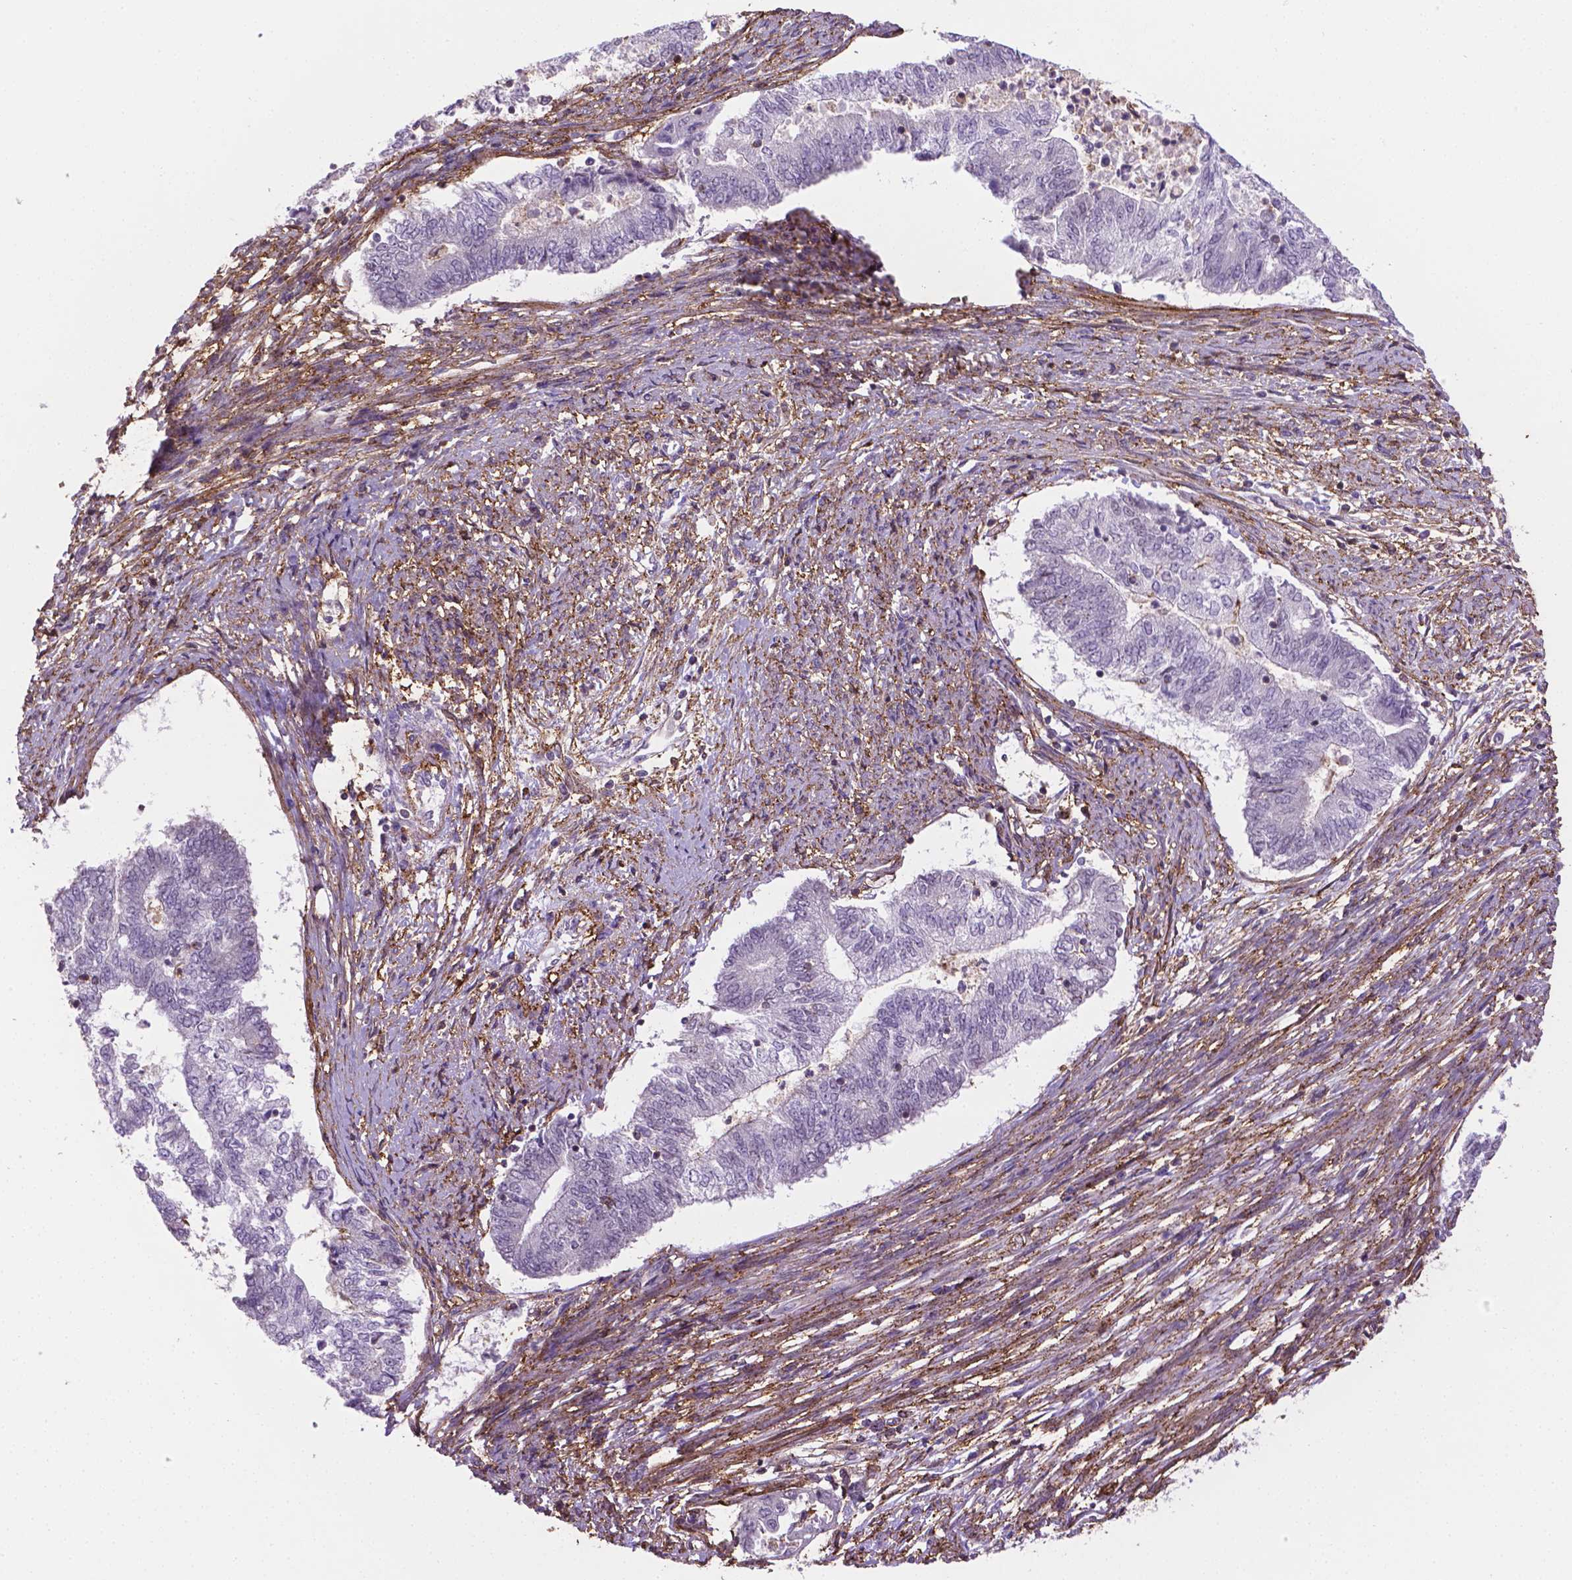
{"staining": {"intensity": "negative", "quantity": "none", "location": "none"}, "tissue": "endometrial cancer", "cell_type": "Tumor cells", "image_type": "cancer", "snomed": [{"axis": "morphology", "description": "Adenocarcinoma, NOS"}, {"axis": "topography", "description": "Endometrium"}], "caption": "A high-resolution image shows immunohistochemistry (IHC) staining of endometrial cancer (adenocarcinoma), which demonstrates no significant staining in tumor cells.", "gene": "ACAD10", "patient": {"sex": "female", "age": 65}}